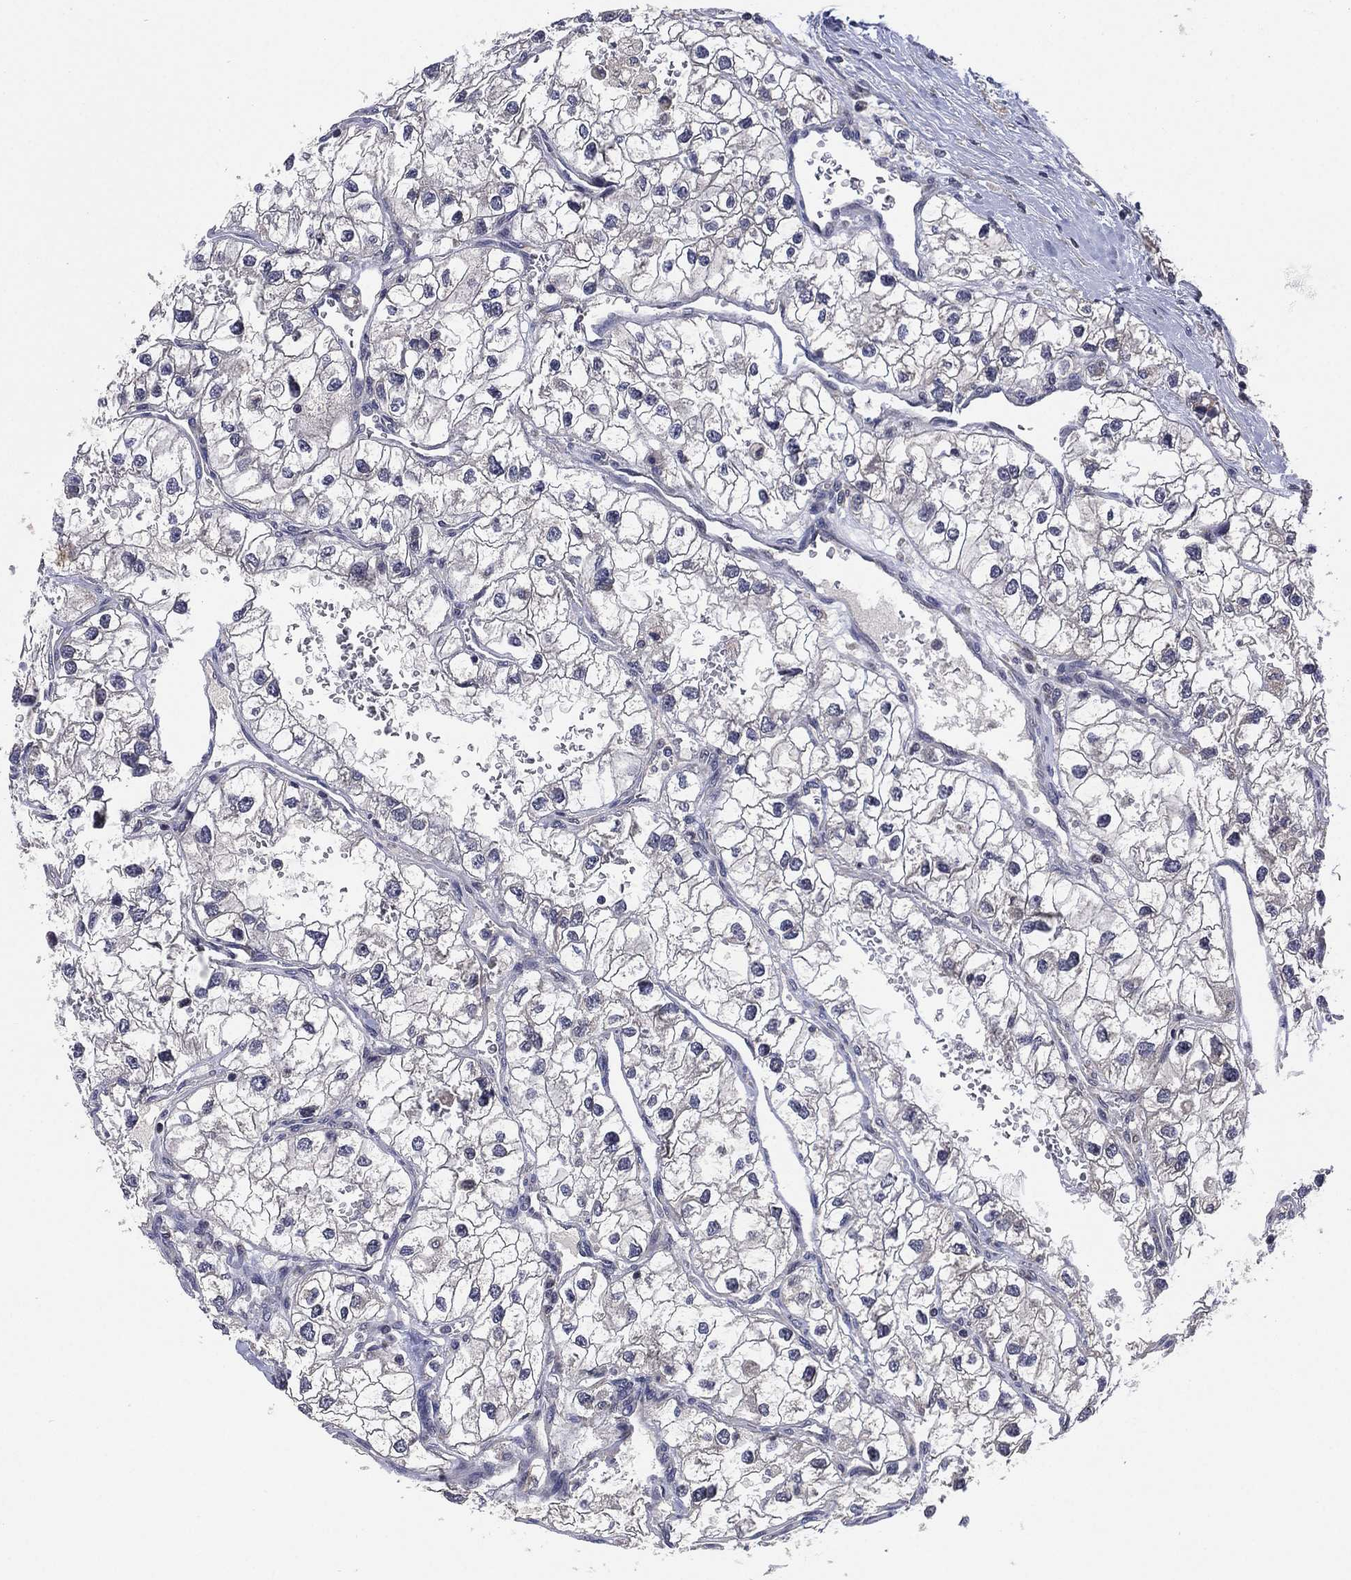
{"staining": {"intensity": "negative", "quantity": "none", "location": "none"}, "tissue": "renal cancer", "cell_type": "Tumor cells", "image_type": "cancer", "snomed": [{"axis": "morphology", "description": "Adenocarcinoma, NOS"}, {"axis": "topography", "description": "Kidney"}], "caption": "A micrograph of human renal adenocarcinoma is negative for staining in tumor cells. (DAB (3,3'-diaminobenzidine) immunohistochemistry visualized using brightfield microscopy, high magnification).", "gene": "SELENOO", "patient": {"sex": "male", "age": 59}}